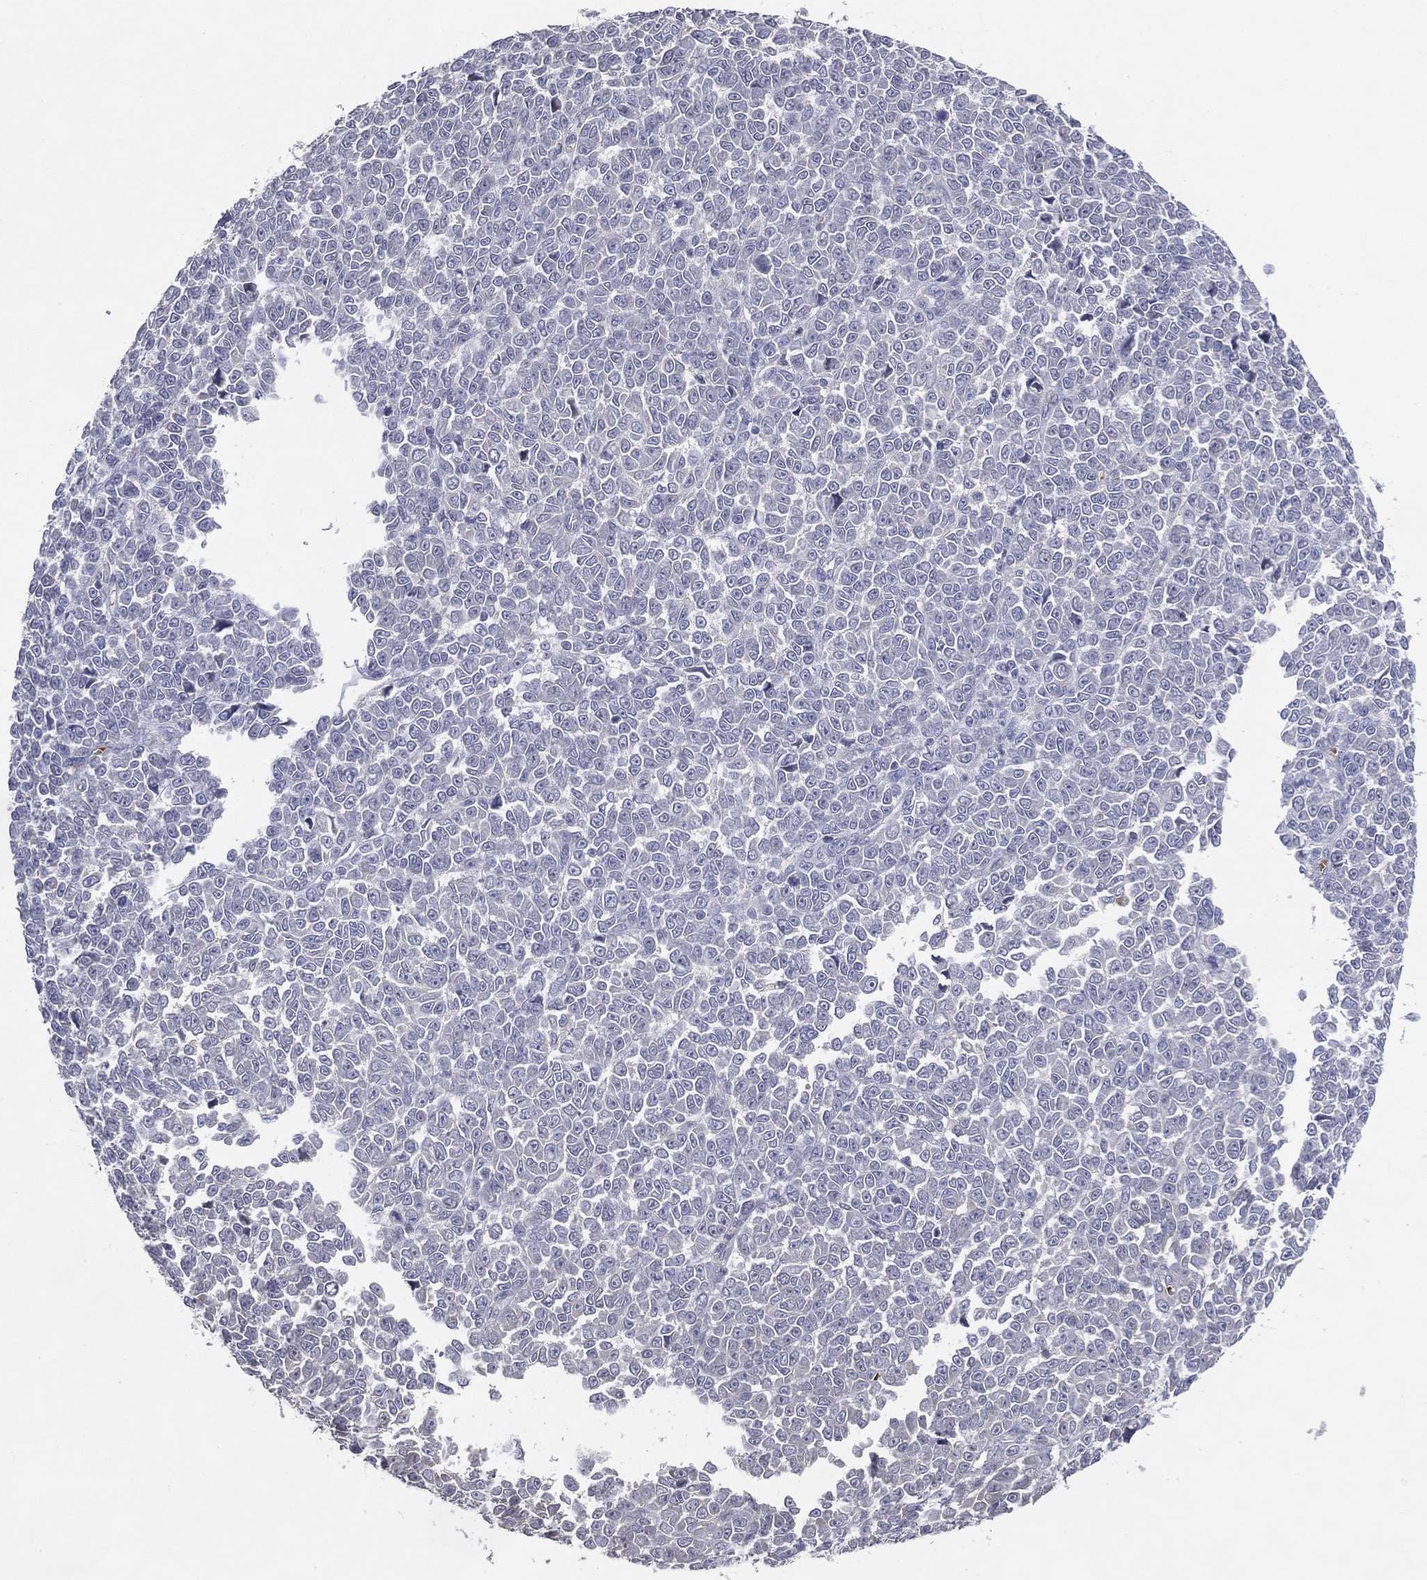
{"staining": {"intensity": "negative", "quantity": "none", "location": "none"}, "tissue": "melanoma", "cell_type": "Tumor cells", "image_type": "cancer", "snomed": [{"axis": "morphology", "description": "Malignant melanoma, NOS"}, {"axis": "topography", "description": "Skin"}], "caption": "Immunohistochemical staining of malignant melanoma reveals no significant expression in tumor cells.", "gene": "DNAH7", "patient": {"sex": "female", "age": 95}}